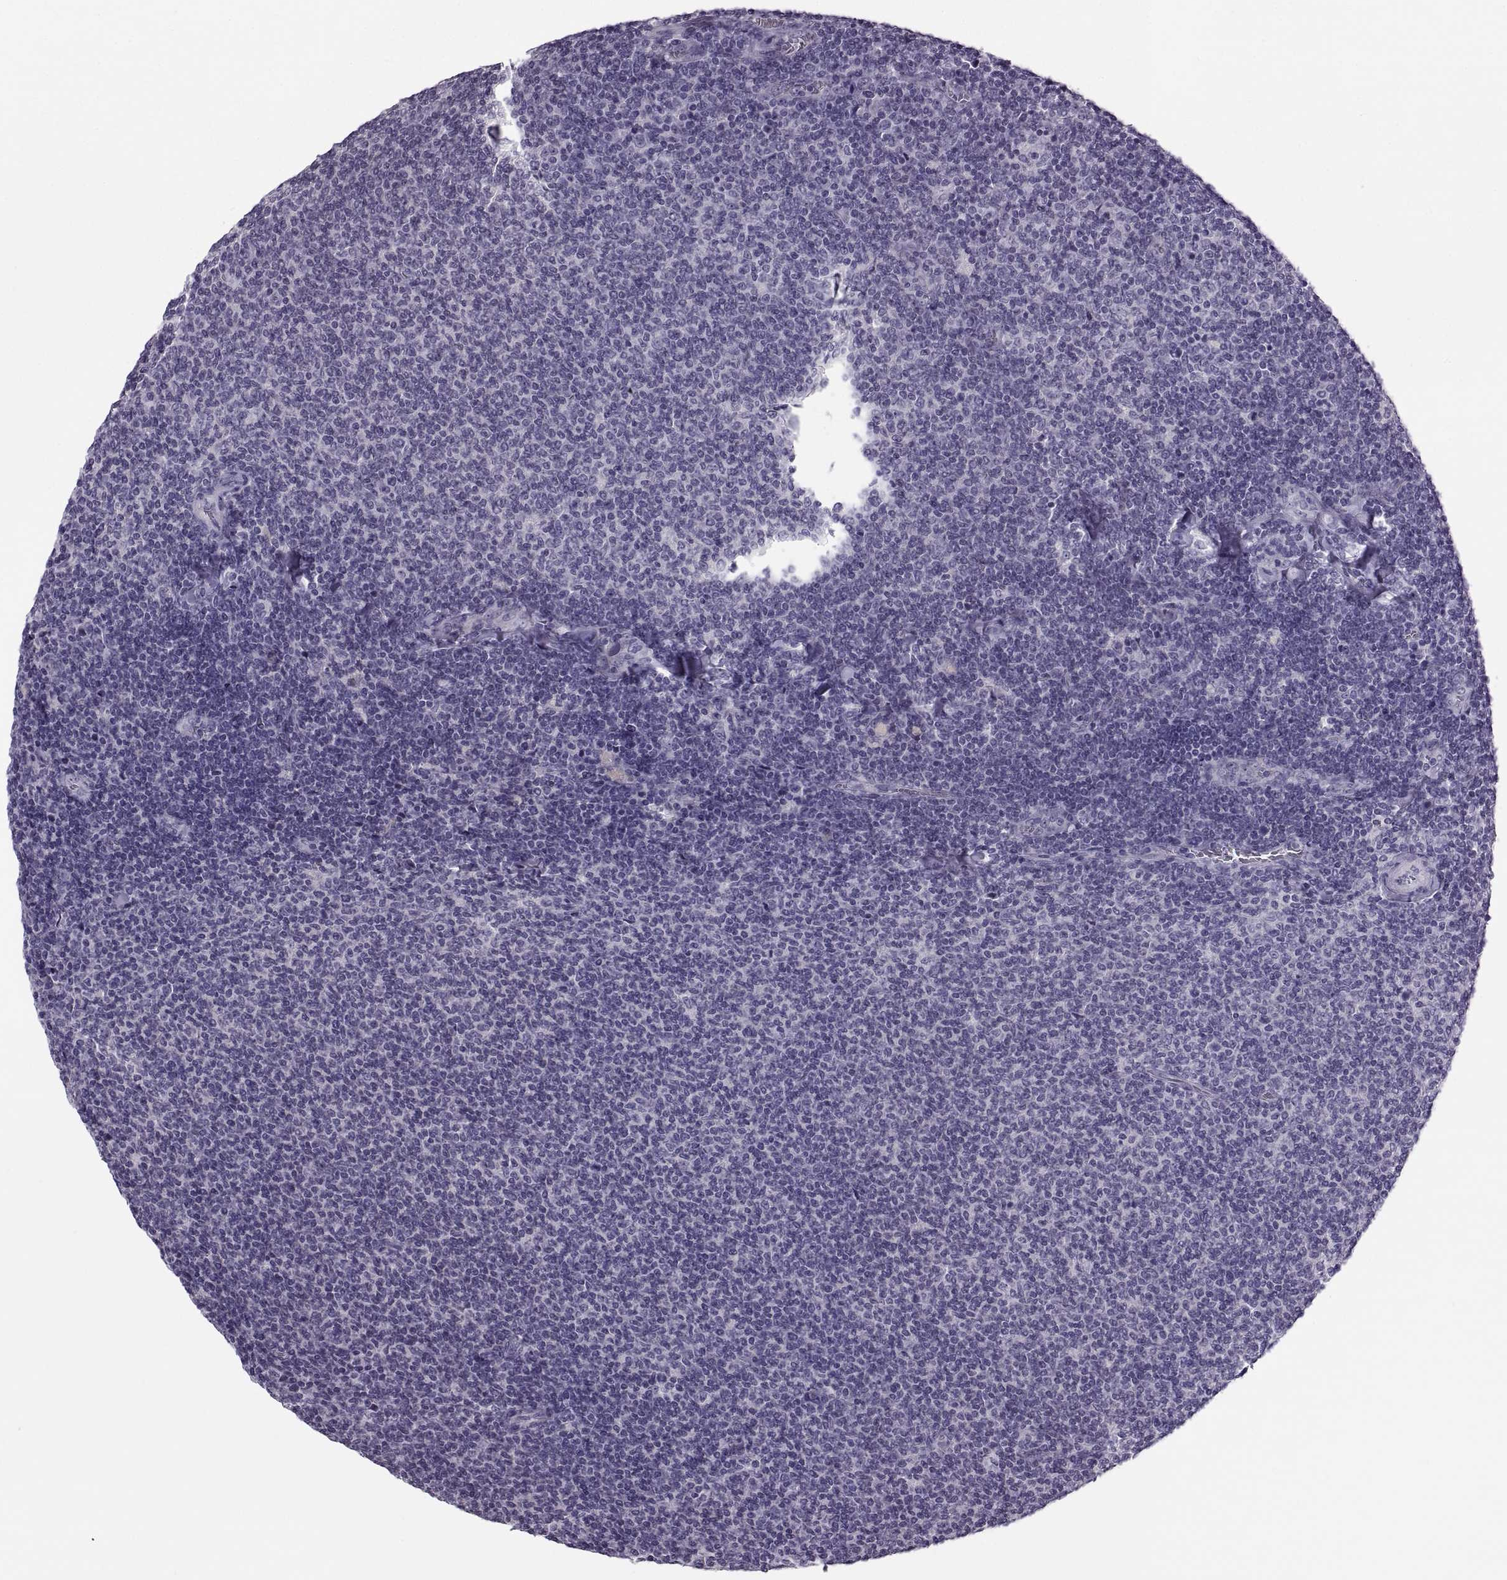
{"staining": {"intensity": "negative", "quantity": "none", "location": "none"}, "tissue": "lymphoma", "cell_type": "Tumor cells", "image_type": "cancer", "snomed": [{"axis": "morphology", "description": "Malignant lymphoma, non-Hodgkin's type, Low grade"}, {"axis": "topography", "description": "Lymph node"}], "caption": "Immunohistochemistry micrograph of low-grade malignant lymphoma, non-Hodgkin's type stained for a protein (brown), which reveals no positivity in tumor cells. (Stains: DAB (3,3'-diaminobenzidine) immunohistochemistry (IHC) with hematoxylin counter stain, Microscopy: brightfield microscopy at high magnification).", "gene": "RSPH6A", "patient": {"sex": "male", "age": 52}}